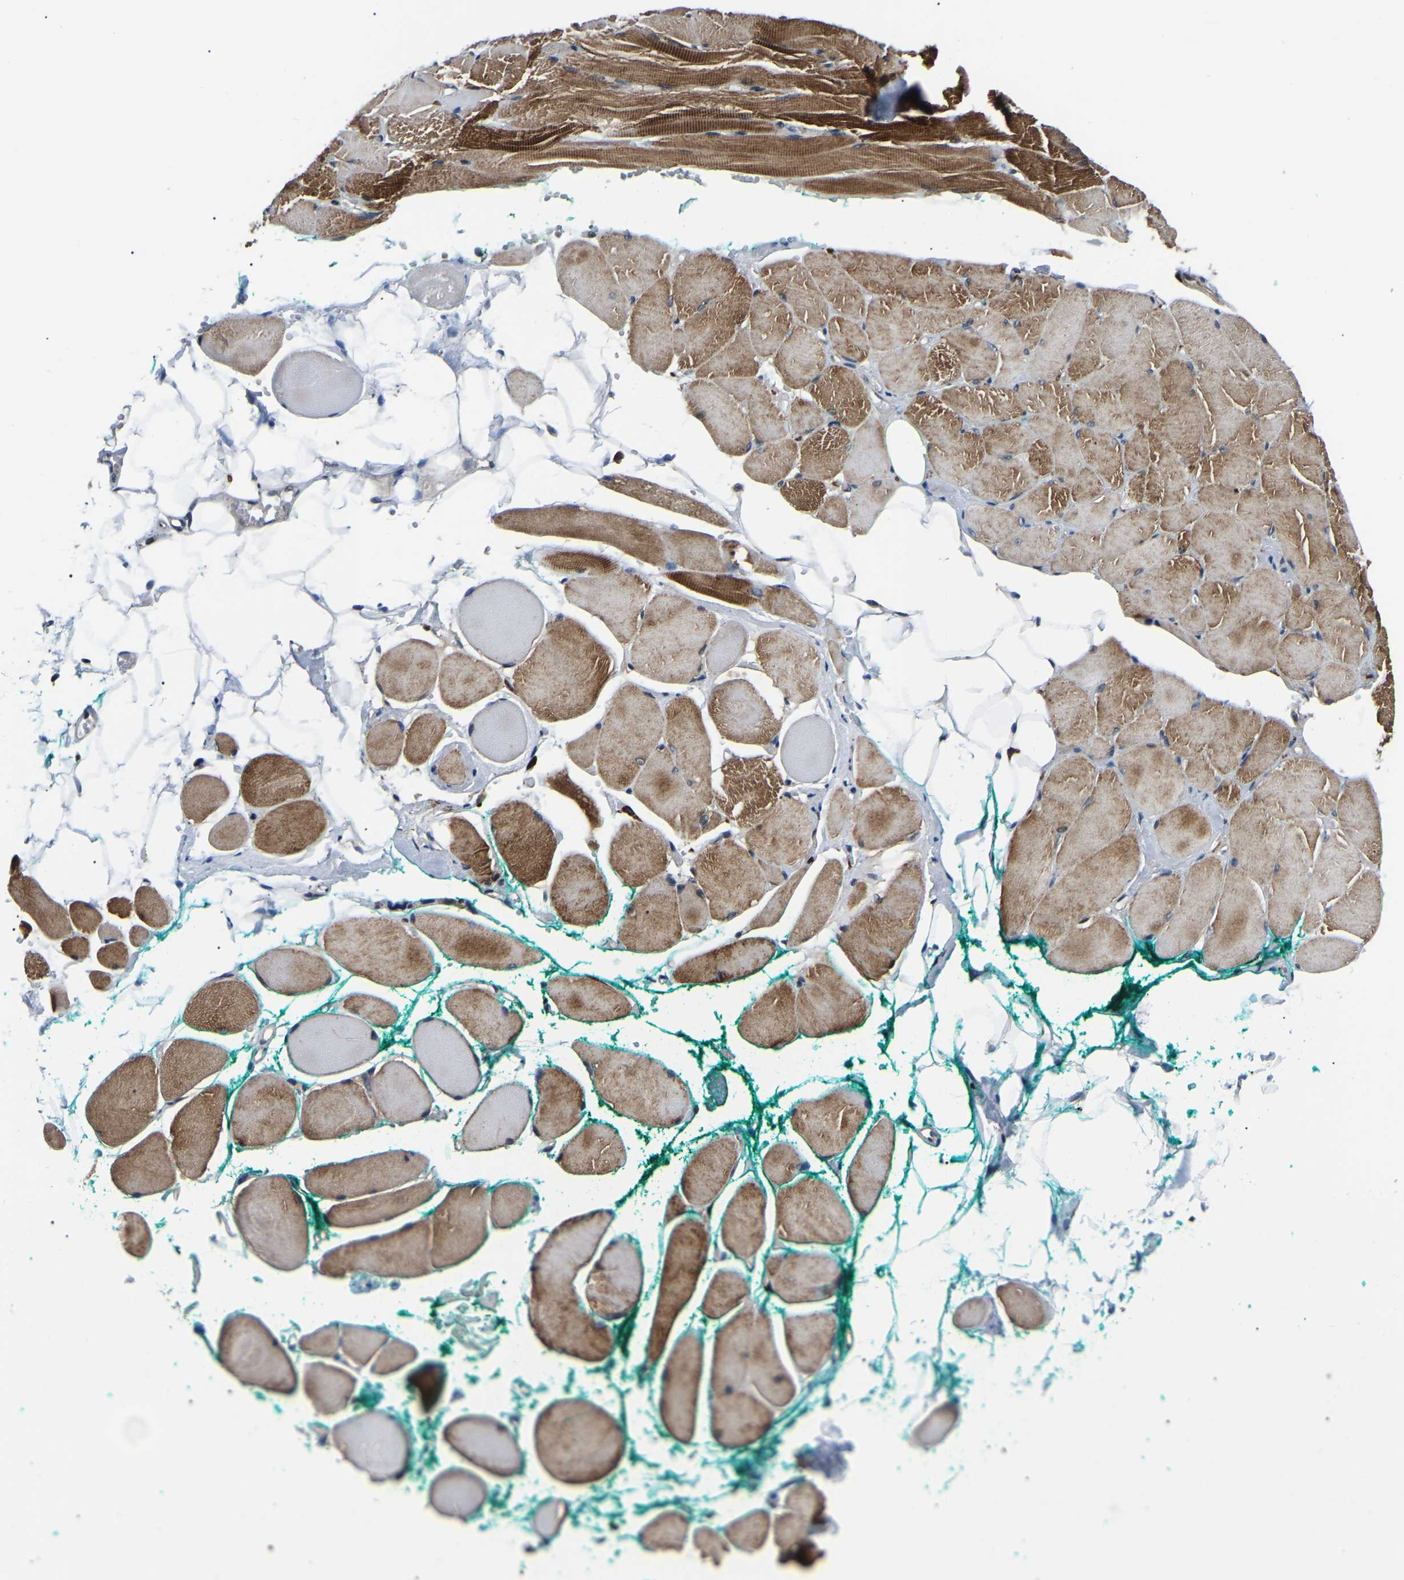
{"staining": {"intensity": "strong", "quantity": ">75%", "location": "cytoplasmic/membranous"}, "tissue": "skeletal muscle", "cell_type": "Myocytes", "image_type": "normal", "snomed": [{"axis": "morphology", "description": "Normal tissue, NOS"}, {"axis": "topography", "description": "Skeletal muscle"}, {"axis": "topography", "description": "Peripheral nerve tissue"}], "caption": "Immunohistochemistry image of normal human skeletal muscle stained for a protein (brown), which displays high levels of strong cytoplasmic/membranous positivity in about >75% of myocytes.", "gene": "RRP1B", "patient": {"sex": "female", "age": 84}}